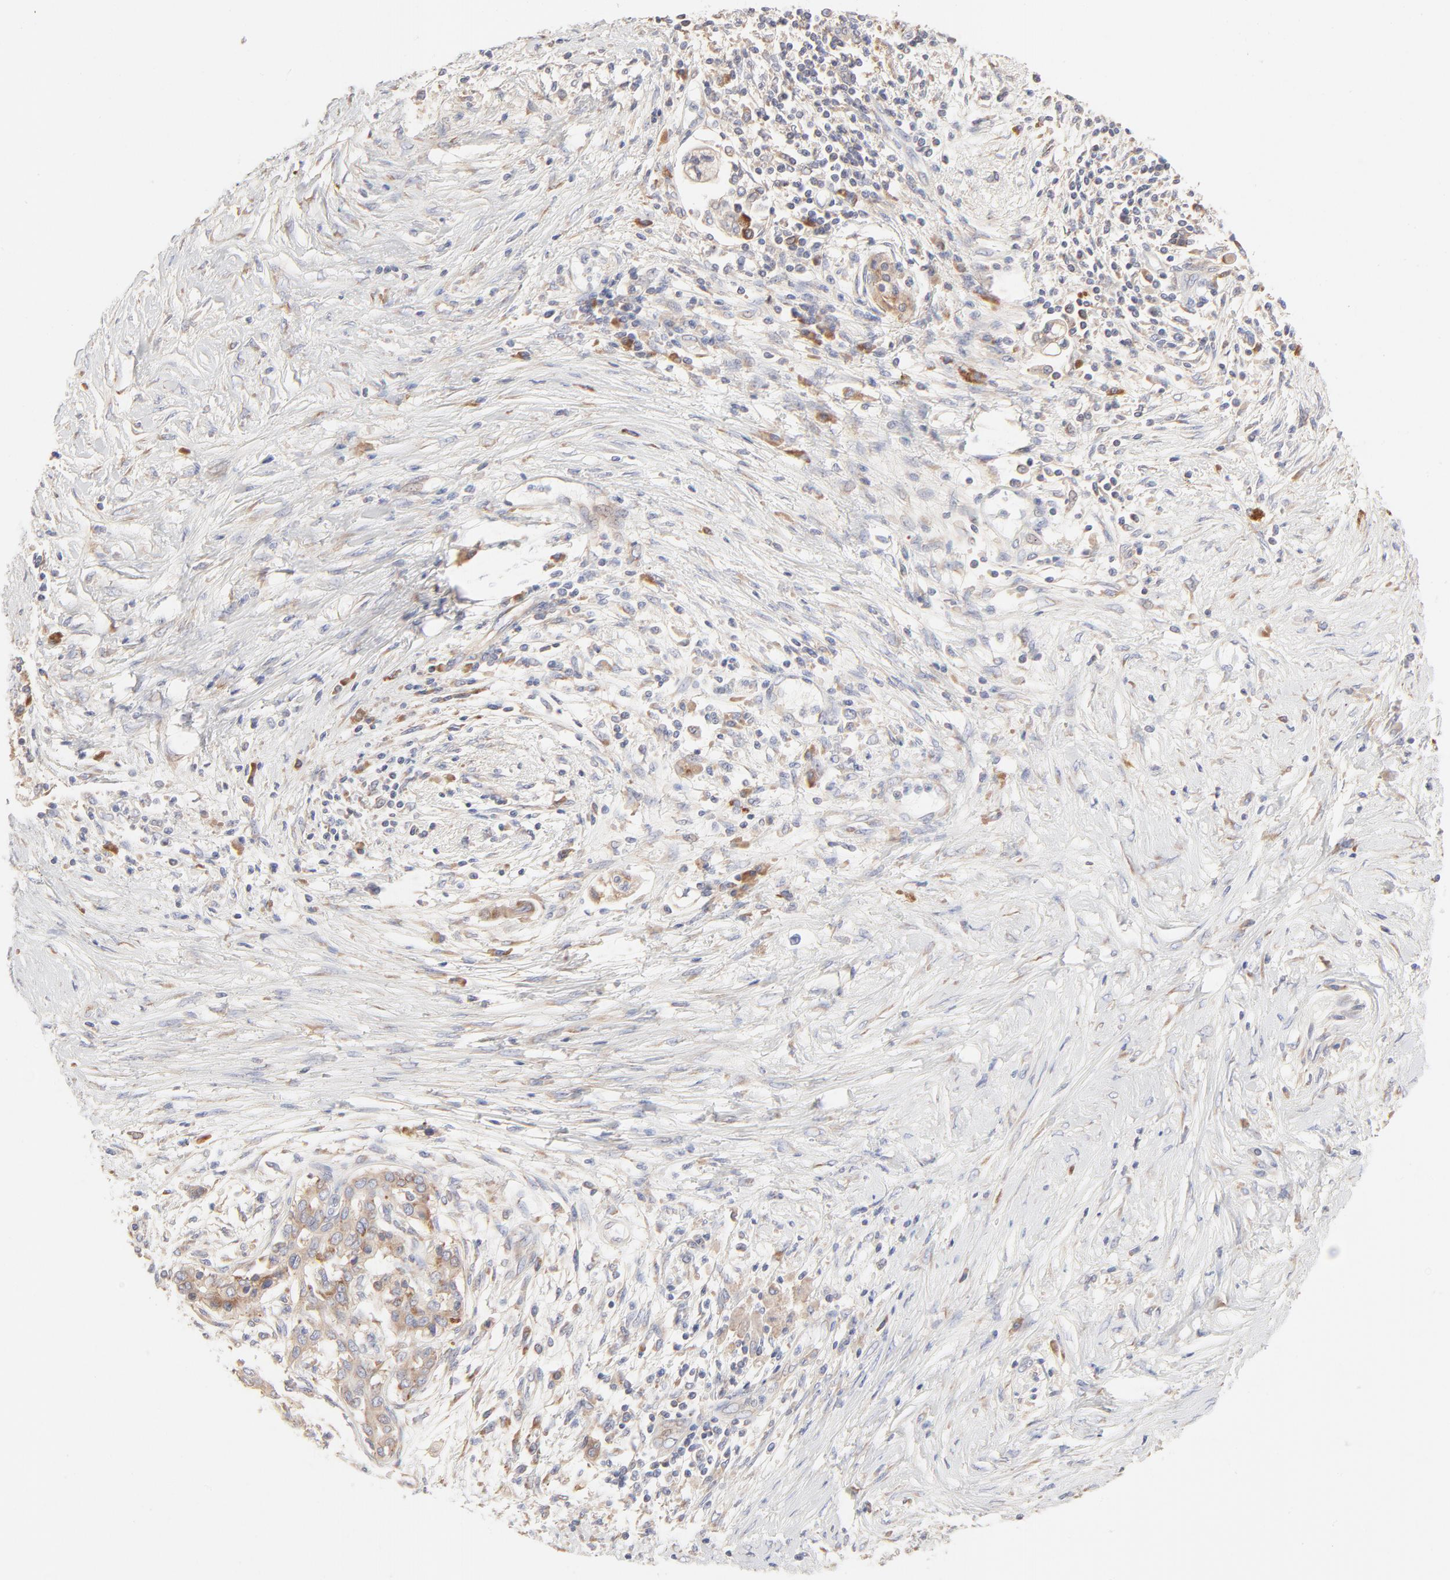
{"staining": {"intensity": "weak", "quantity": ">75%", "location": "cytoplasmic/membranous"}, "tissue": "pancreatic cancer", "cell_type": "Tumor cells", "image_type": "cancer", "snomed": [{"axis": "morphology", "description": "Adenocarcinoma, NOS"}, {"axis": "topography", "description": "Pancreas"}], "caption": "Immunohistochemical staining of pancreatic adenocarcinoma exhibits low levels of weak cytoplasmic/membranous staining in about >75% of tumor cells.", "gene": "RPS21", "patient": {"sex": "female", "age": 59}}